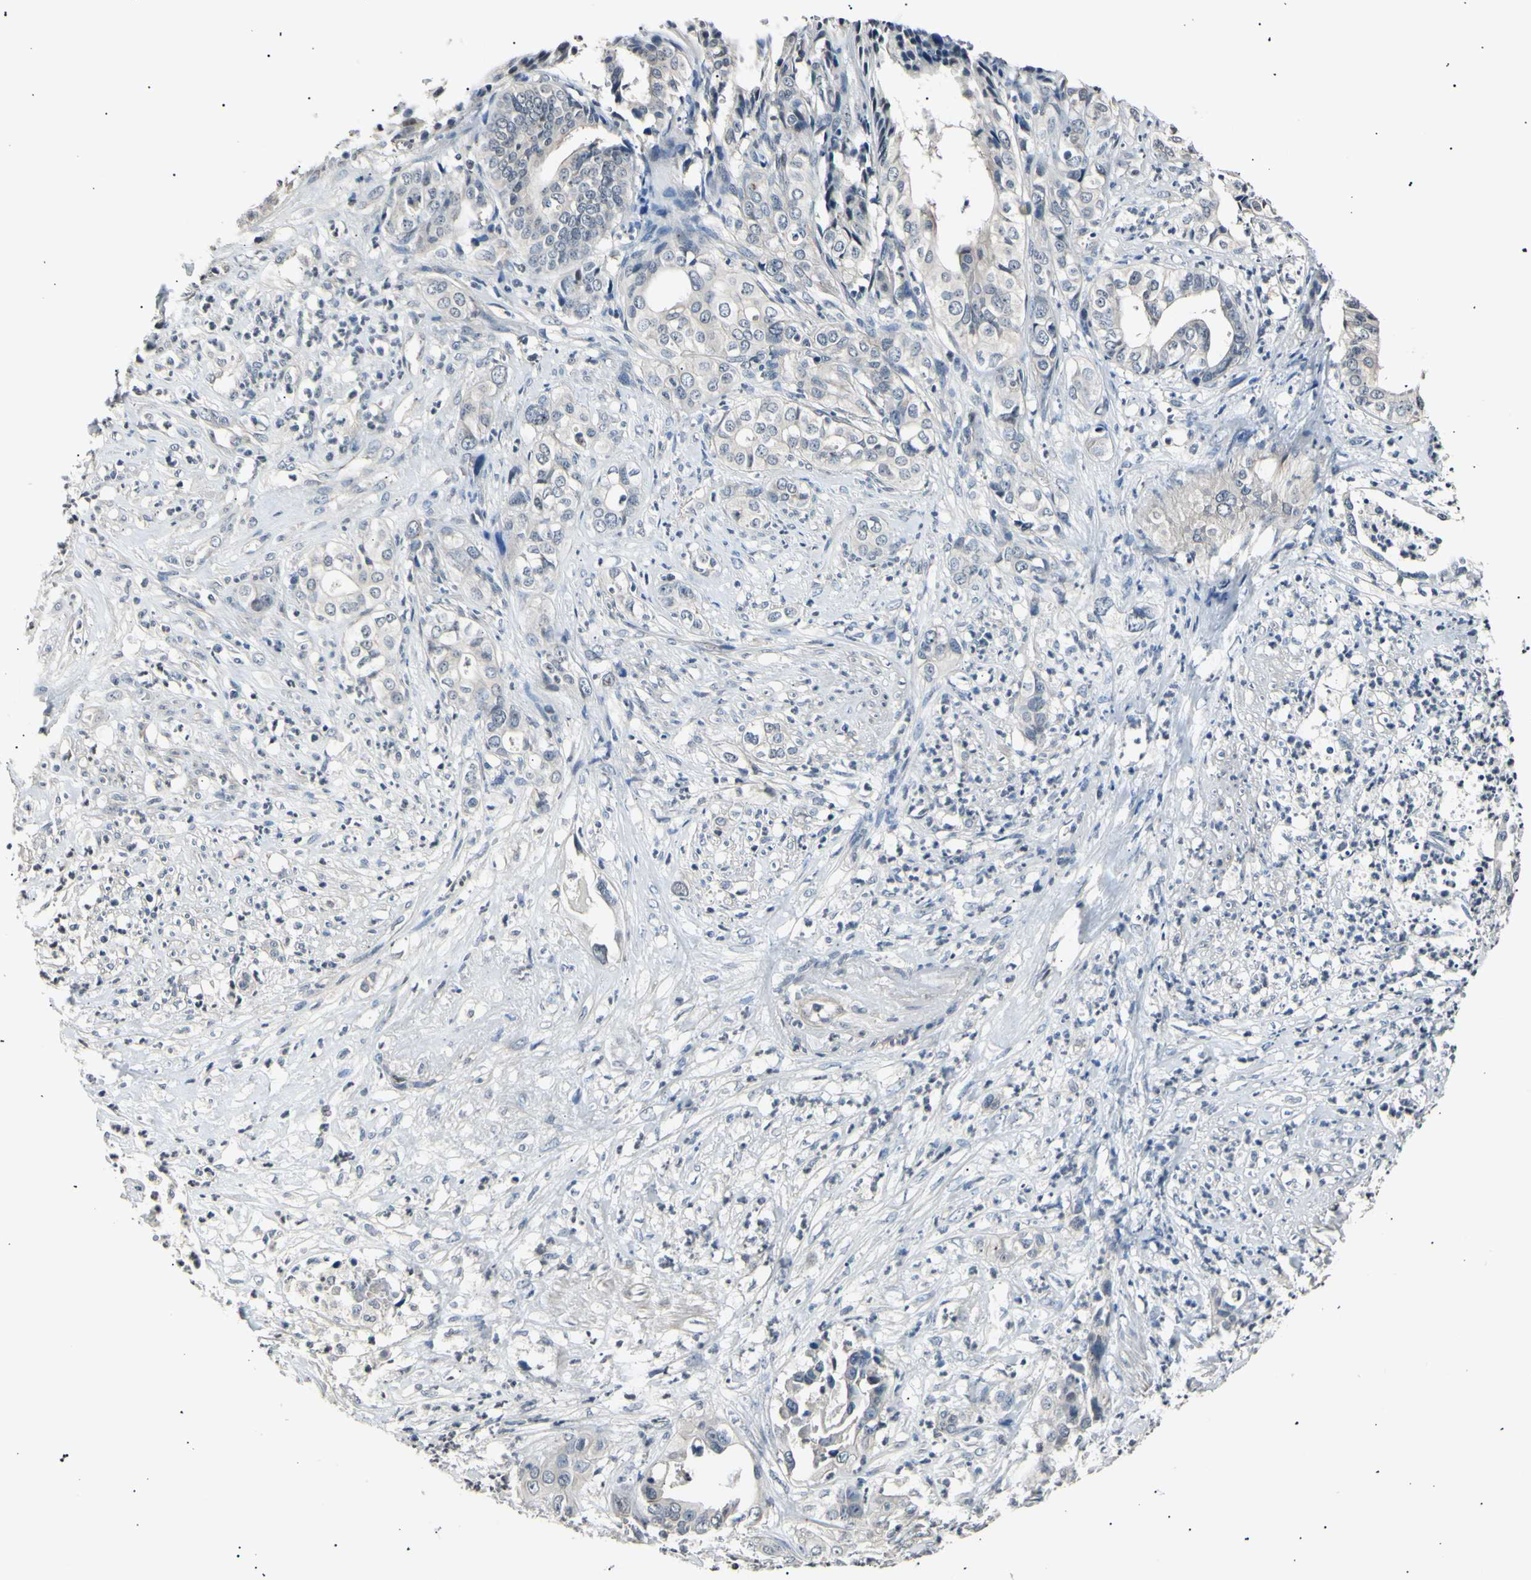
{"staining": {"intensity": "negative", "quantity": "none", "location": "none"}, "tissue": "liver cancer", "cell_type": "Tumor cells", "image_type": "cancer", "snomed": [{"axis": "morphology", "description": "Cholangiocarcinoma"}, {"axis": "topography", "description": "Liver"}], "caption": "A high-resolution histopathology image shows immunohistochemistry staining of liver cholangiocarcinoma, which displays no significant expression in tumor cells.", "gene": "AK1", "patient": {"sex": "female", "age": 61}}